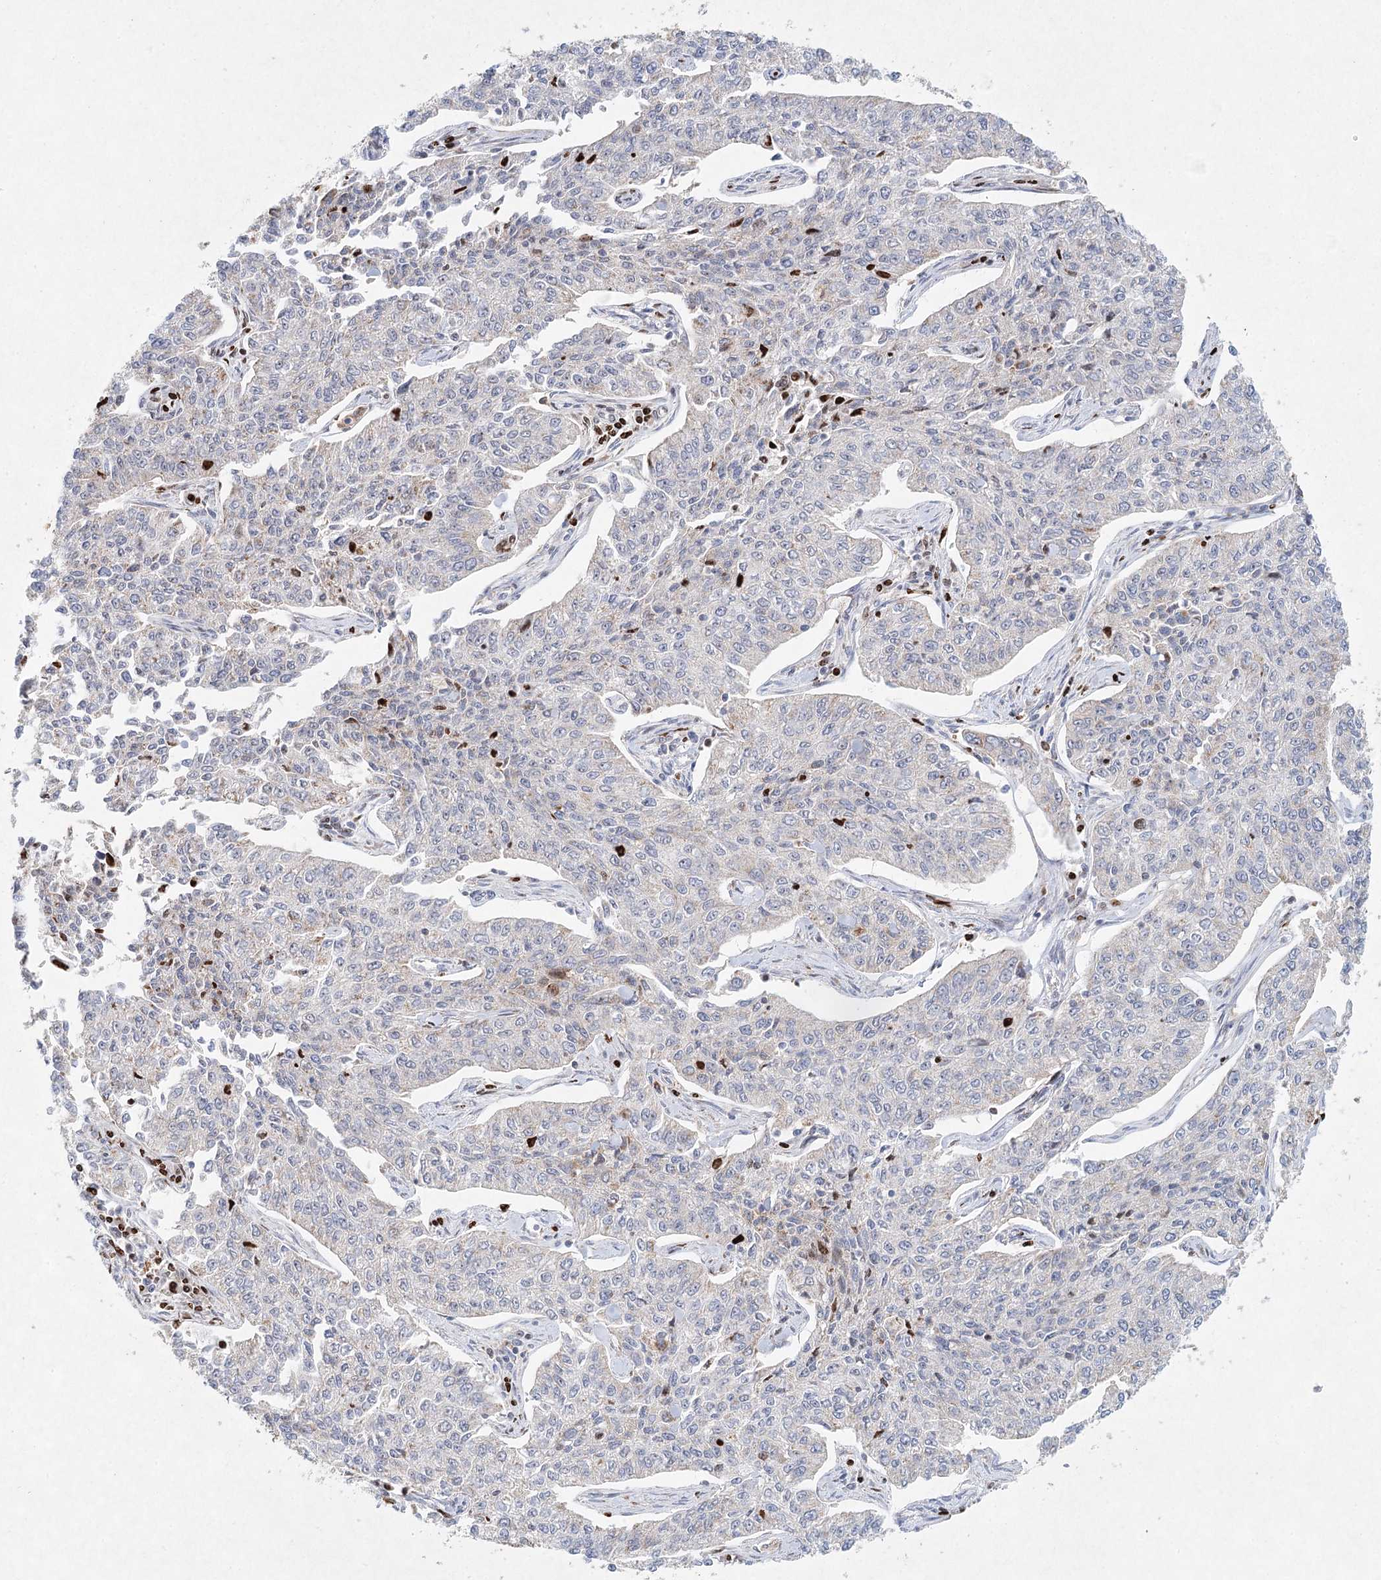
{"staining": {"intensity": "weak", "quantity": "<25%", "location": "cytoplasmic/membranous"}, "tissue": "cervical cancer", "cell_type": "Tumor cells", "image_type": "cancer", "snomed": [{"axis": "morphology", "description": "Squamous cell carcinoma, NOS"}, {"axis": "topography", "description": "Cervix"}], "caption": "Immunohistochemistry micrograph of neoplastic tissue: squamous cell carcinoma (cervical) stained with DAB displays no significant protein expression in tumor cells.", "gene": "XPO6", "patient": {"sex": "female", "age": 35}}